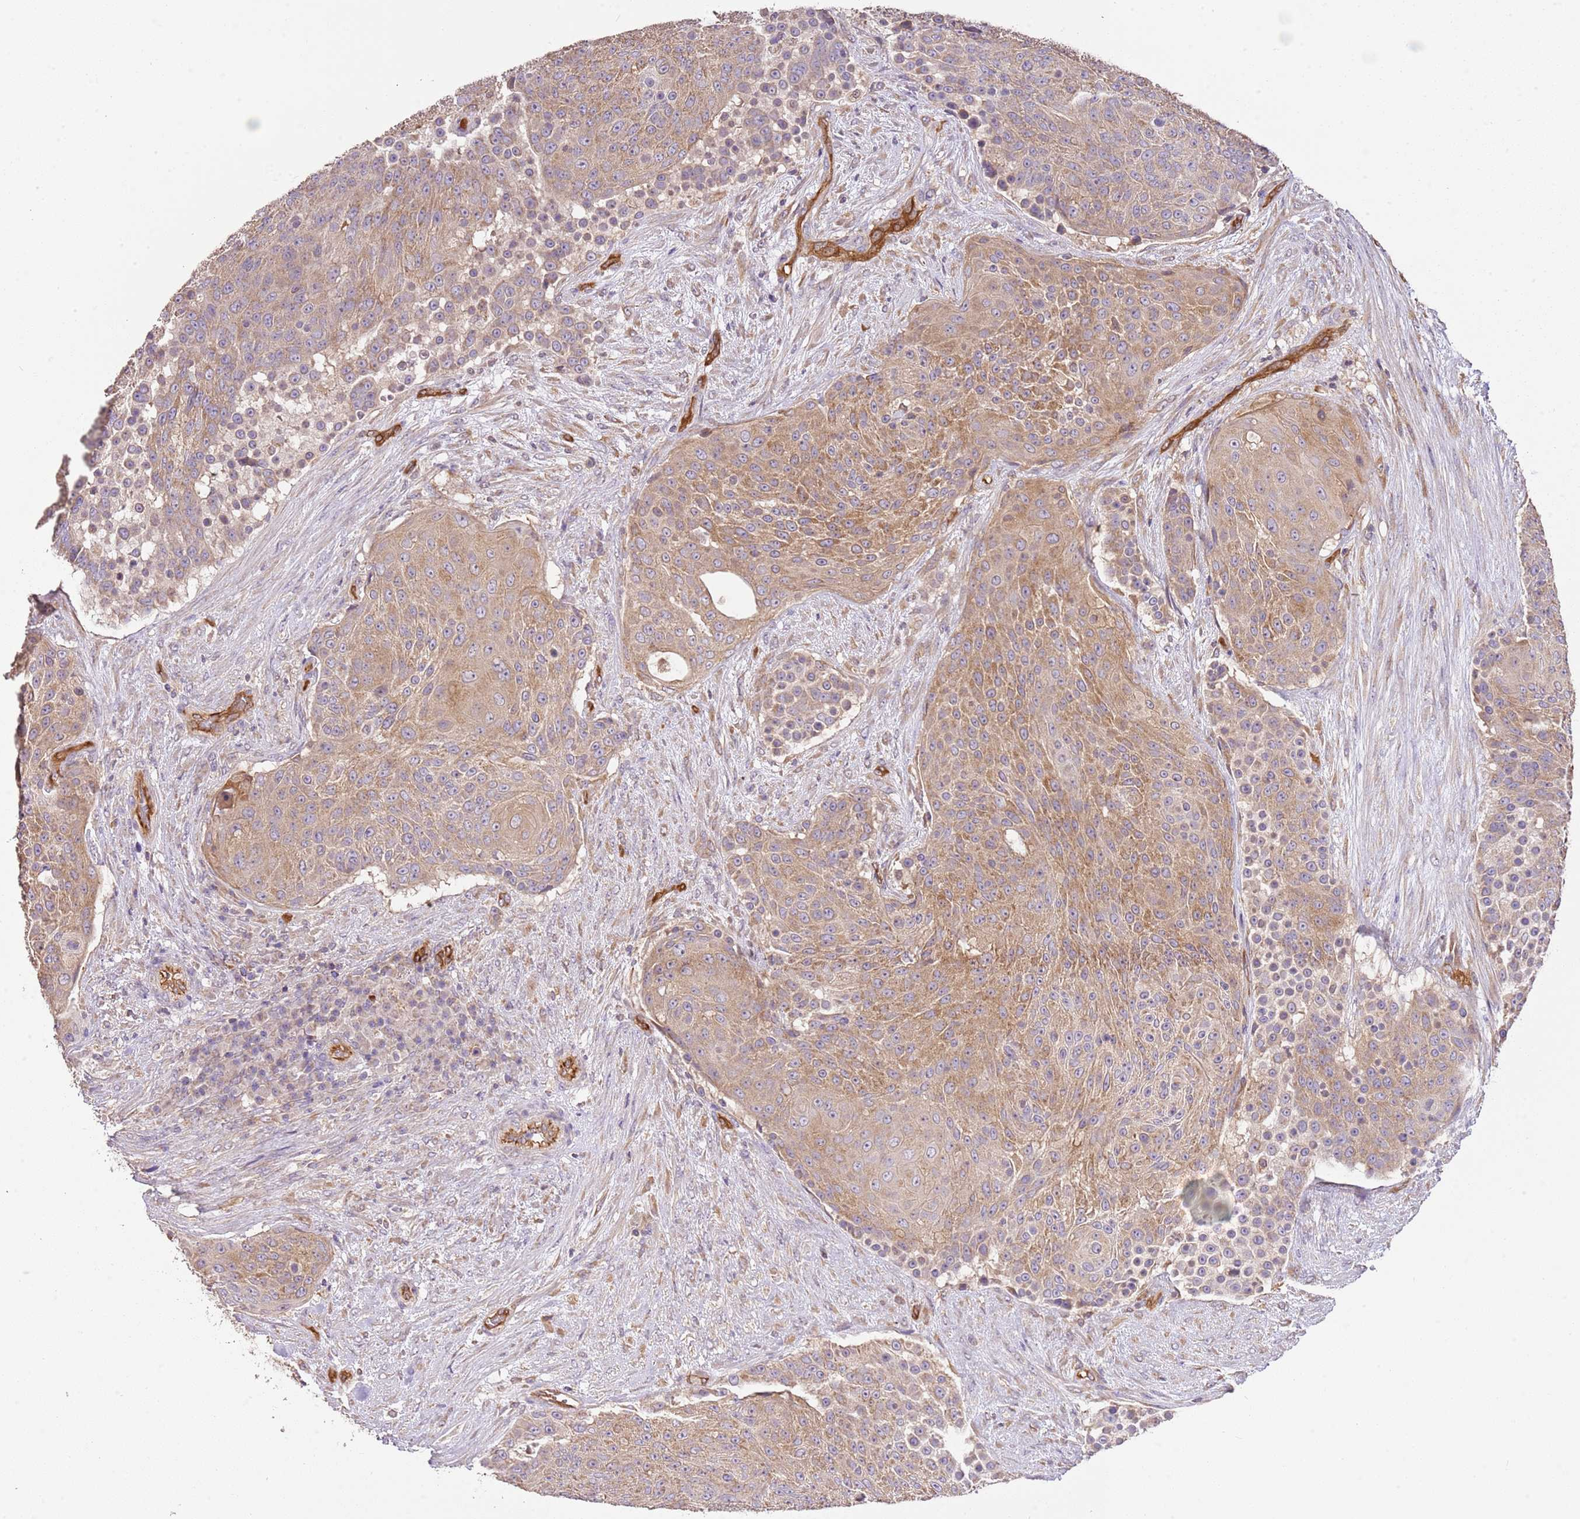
{"staining": {"intensity": "moderate", "quantity": ">75%", "location": "cytoplasmic/membranous"}, "tissue": "urothelial cancer", "cell_type": "Tumor cells", "image_type": "cancer", "snomed": [{"axis": "morphology", "description": "Urothelial carcinoma, High grade"}, {"axis": "topography", "description": "Urinary bladder"}], "caption": "This is a photomicrograph of immunohistochemistry (IHC) staining of urothelial carcinoma (high-grade), which shows moderate expression in the cytoplasmic/membranous of tumor cells.", "gene": "DOCK9", "patient": {"sex": "female", "age": 63}}